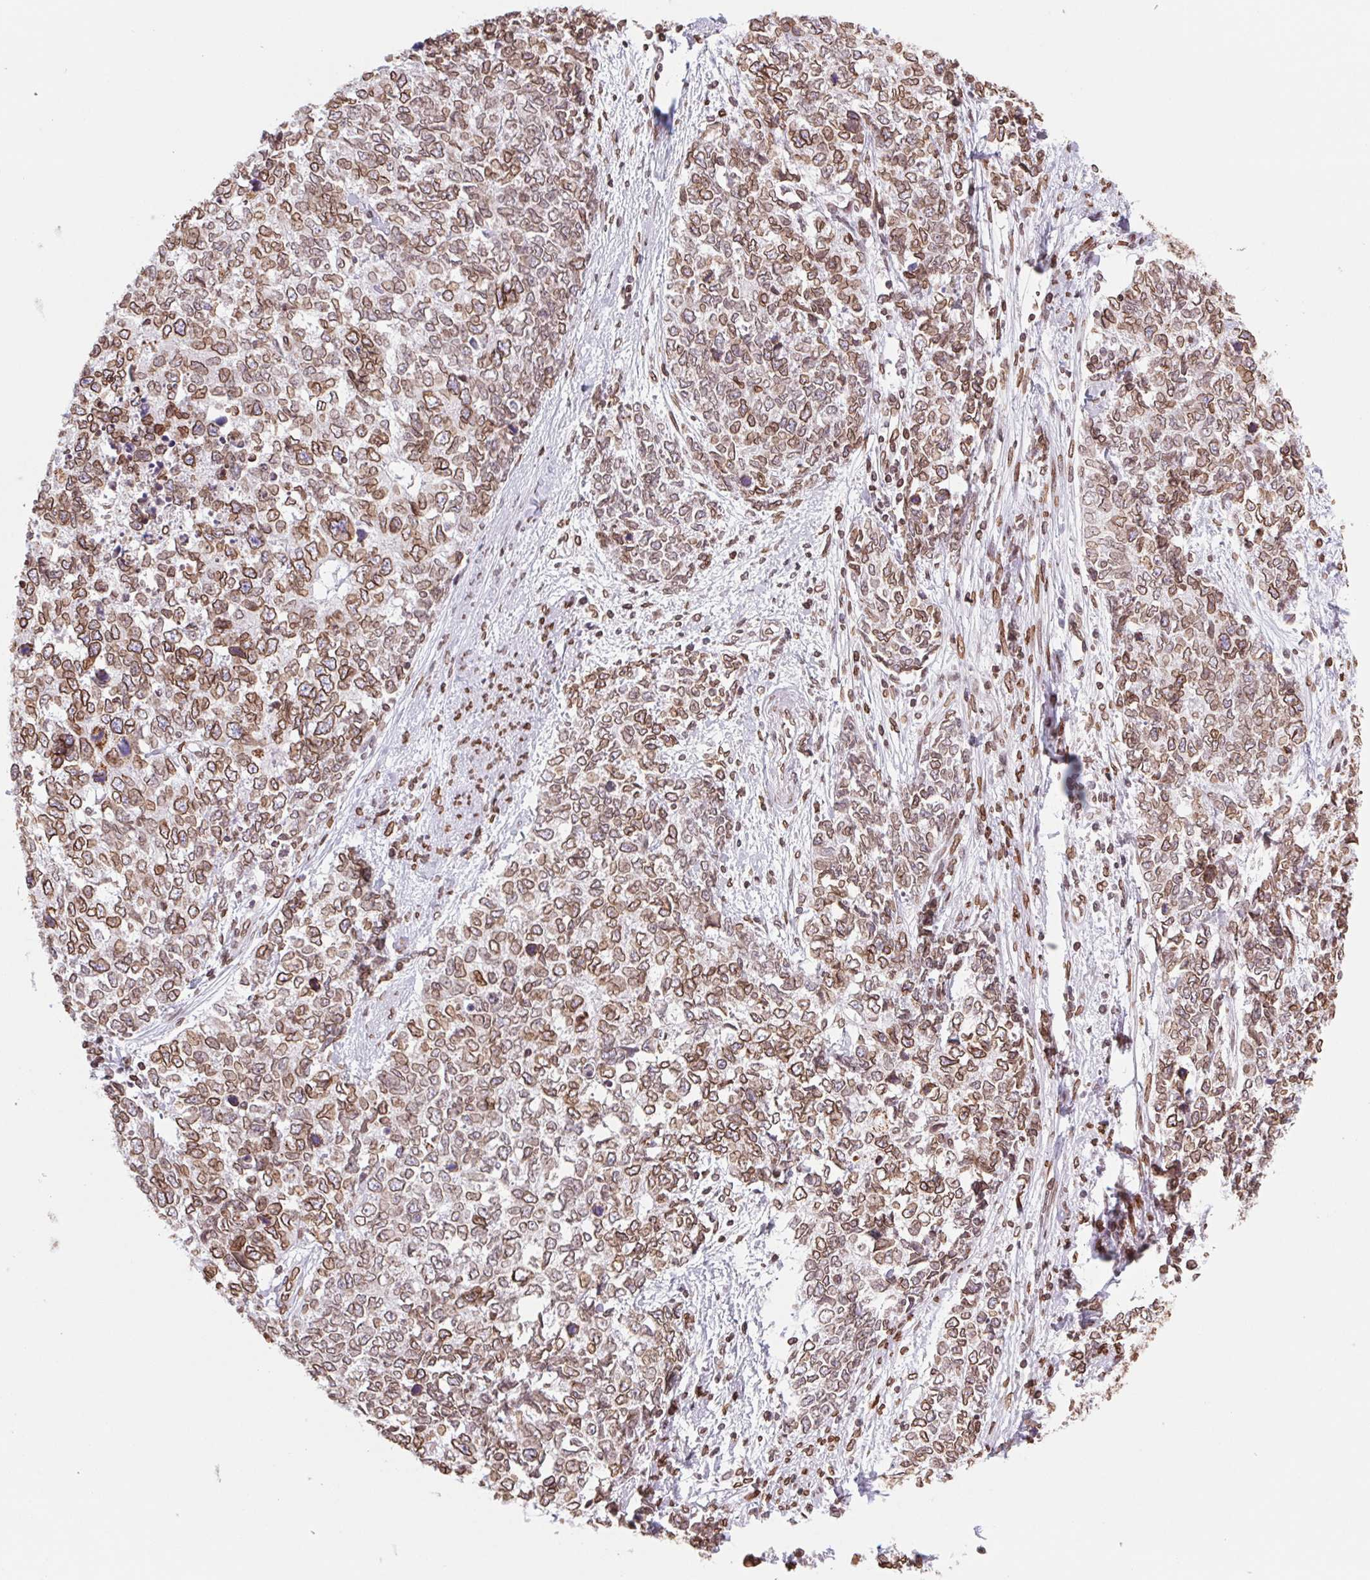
{"staining": {"intensity": "moderate", "quantity": ">75%", "location": "cytoplasmic/membranous,nuclear"}, "tissue": "cervical cancer", "cell_type": "Tumor cells", "image_type": "cancer", "snomed": [{"axis": "morphology", "description": "Adenocarcinoma, NOS"}, {"axis": "topography", "description": "Cervix"}], "caption": "Immunohistochemistry micrograph of human cervical cancer stained for a protein (brown), which displays medium levels of moderate cytoplasmic/membranous and nuclear expression in approximately >75% of tumor cells.", "gene": "LMNB2", "patient": {"sex": "female", "age": 63}}